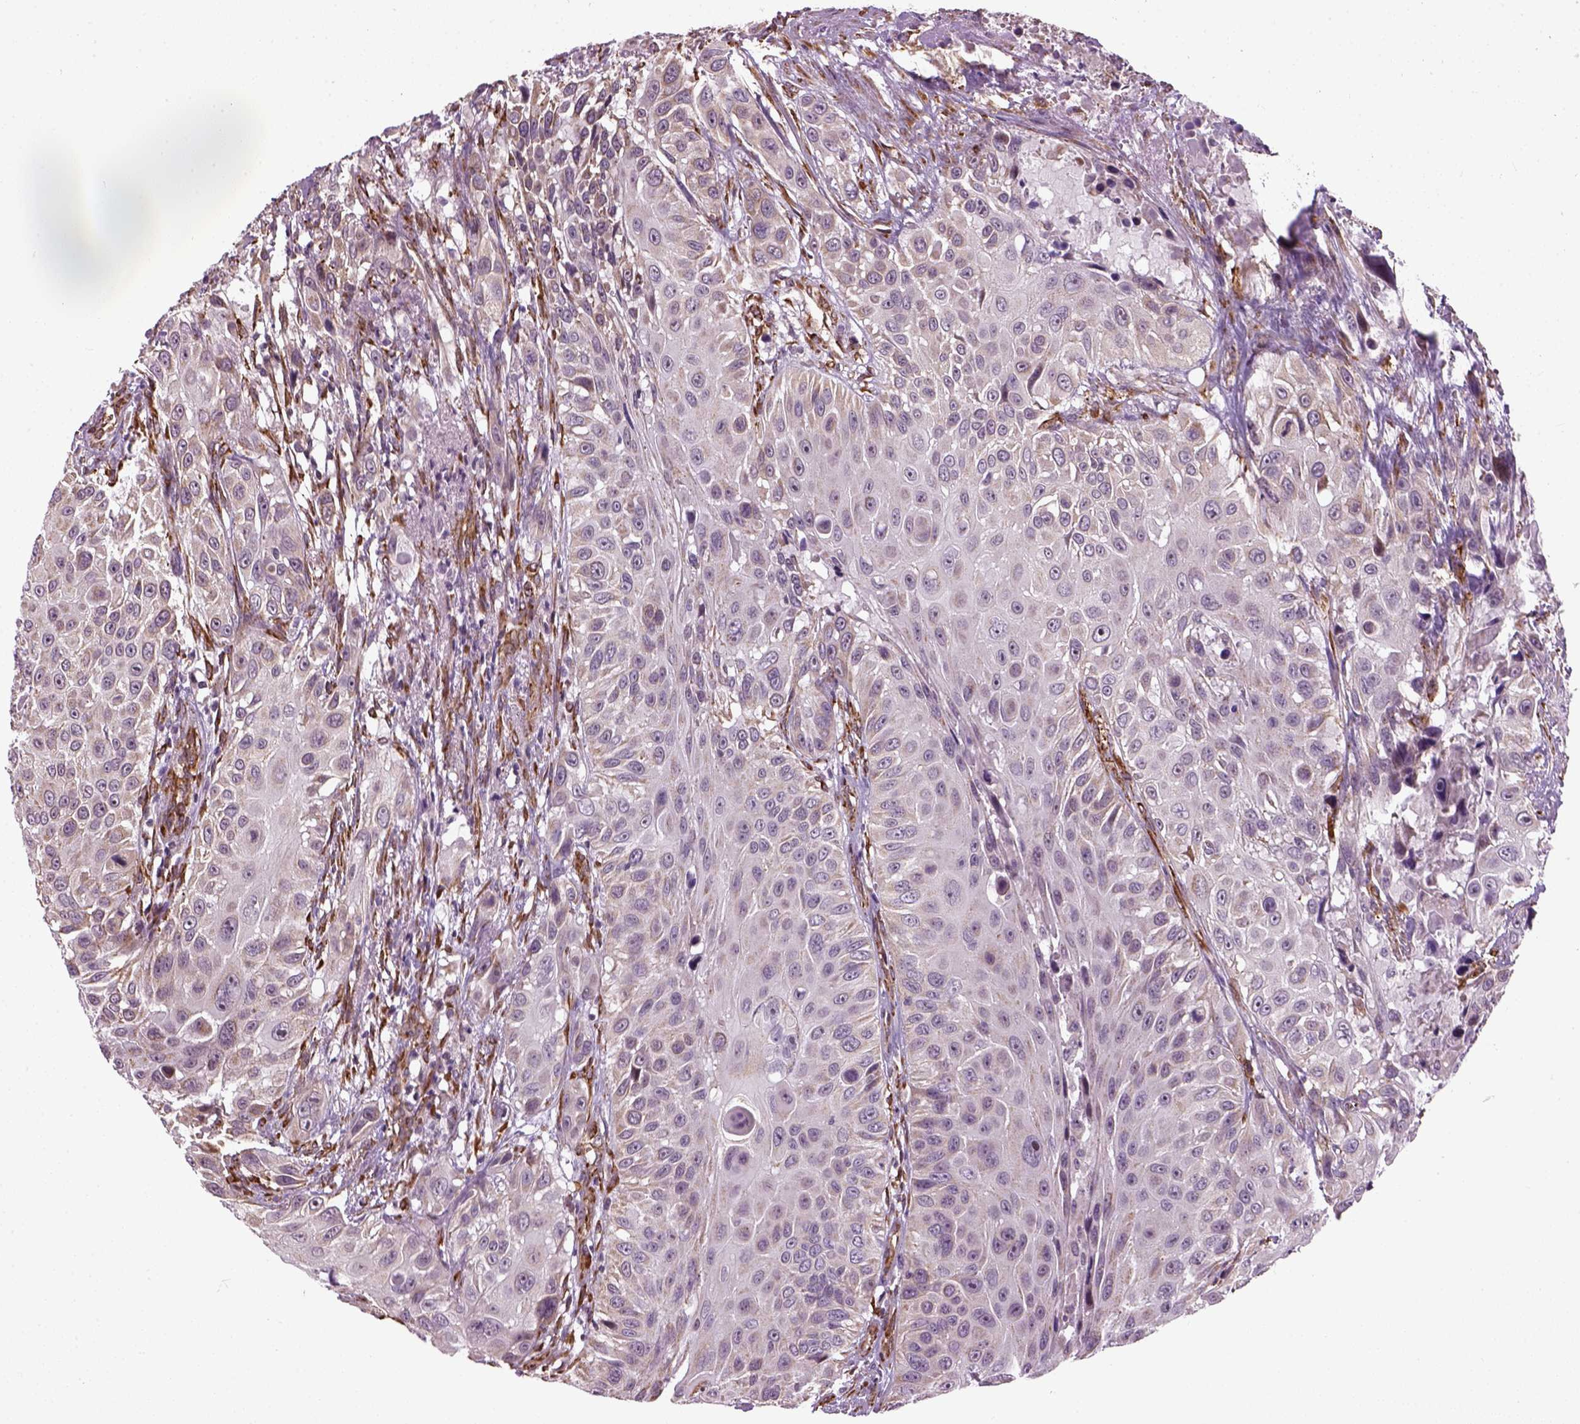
{"staining": {"intensity": "weak", "quantity": "<25%", "location": "cytoplasmic/membranous"}, "tissue": "urothelial cancer", "cell_type": "Tumor cells", "image_type": "cancer", "snomed": [{"axis": "morphology", "description": "Urothelial carcinoma, NOS"}, {"axis": "topography", "description": "Urinary bladder"}], "caption": "Immunohistochemistry image of neoplastic tissue: urothelial cancer stained with DAB exhibits no significant protein staining in tumor cells. The staining is performed using DAB (3,3'-diaminobenzidine) brown chromogen with nuclei counter-stained in using hematoxylin.", "gene": "XK", "patient": {"sex": "male", "age": 55}}